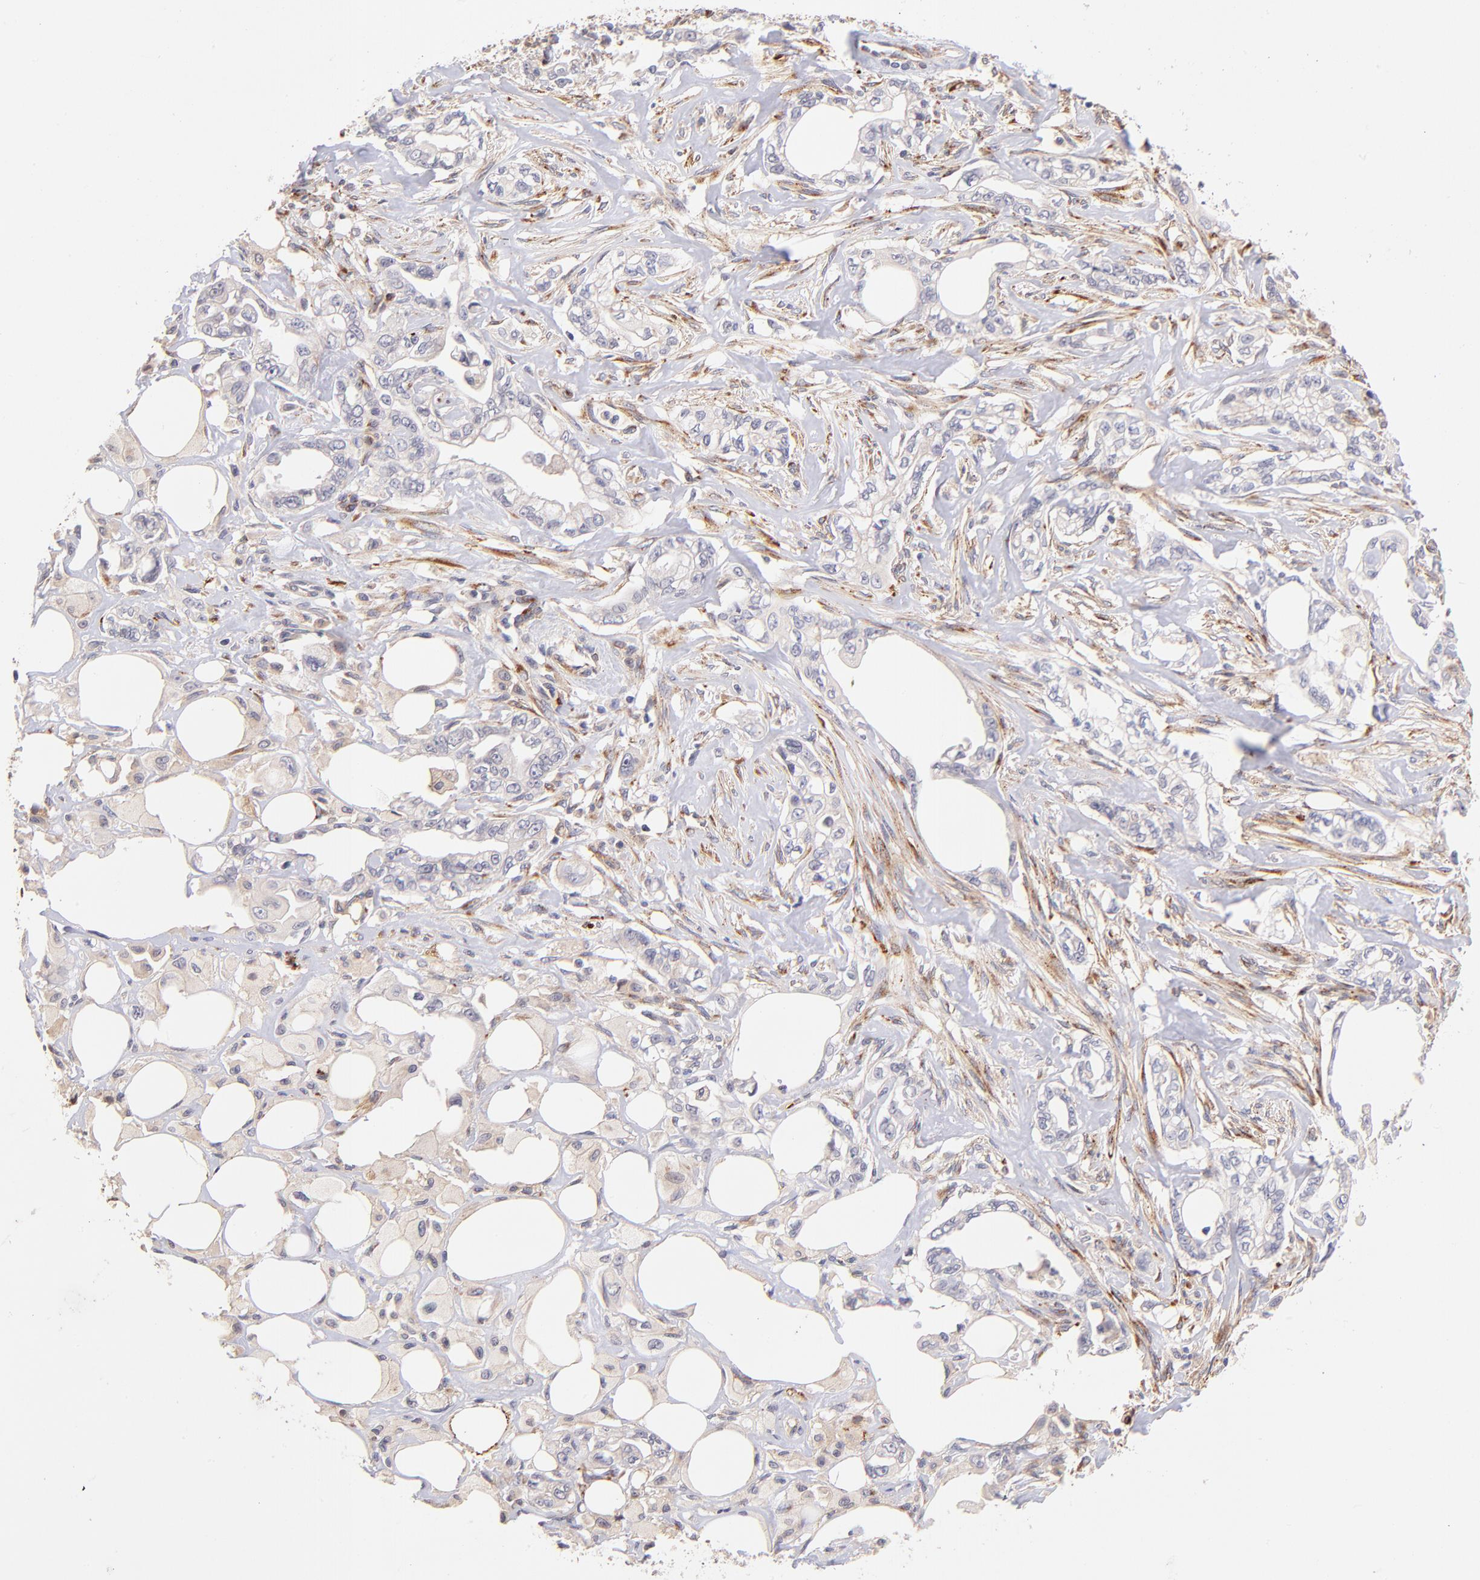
{"staining": {"intensity": "negative", "quantity": "none", "location": "none"}, "tissue": "pancreatic cancer", "cell_type": "Tumor cells", "image_type": "cancer", "snomed": [{"axis": "morphology", "description": "Normal tissue, NOS"}, {"axis": "topography", "description": "Pancreas"}], "caption": "This is a micrograph of immunohistochemistry (IHC) staining of pancreatic cancer, which shows no positivity in tumor cells. (Brightfield microscopy of DAB immunohistochemistry at high magnification).", "gene": "SPARC", "patient": {"sex": "male", "age": 42}}